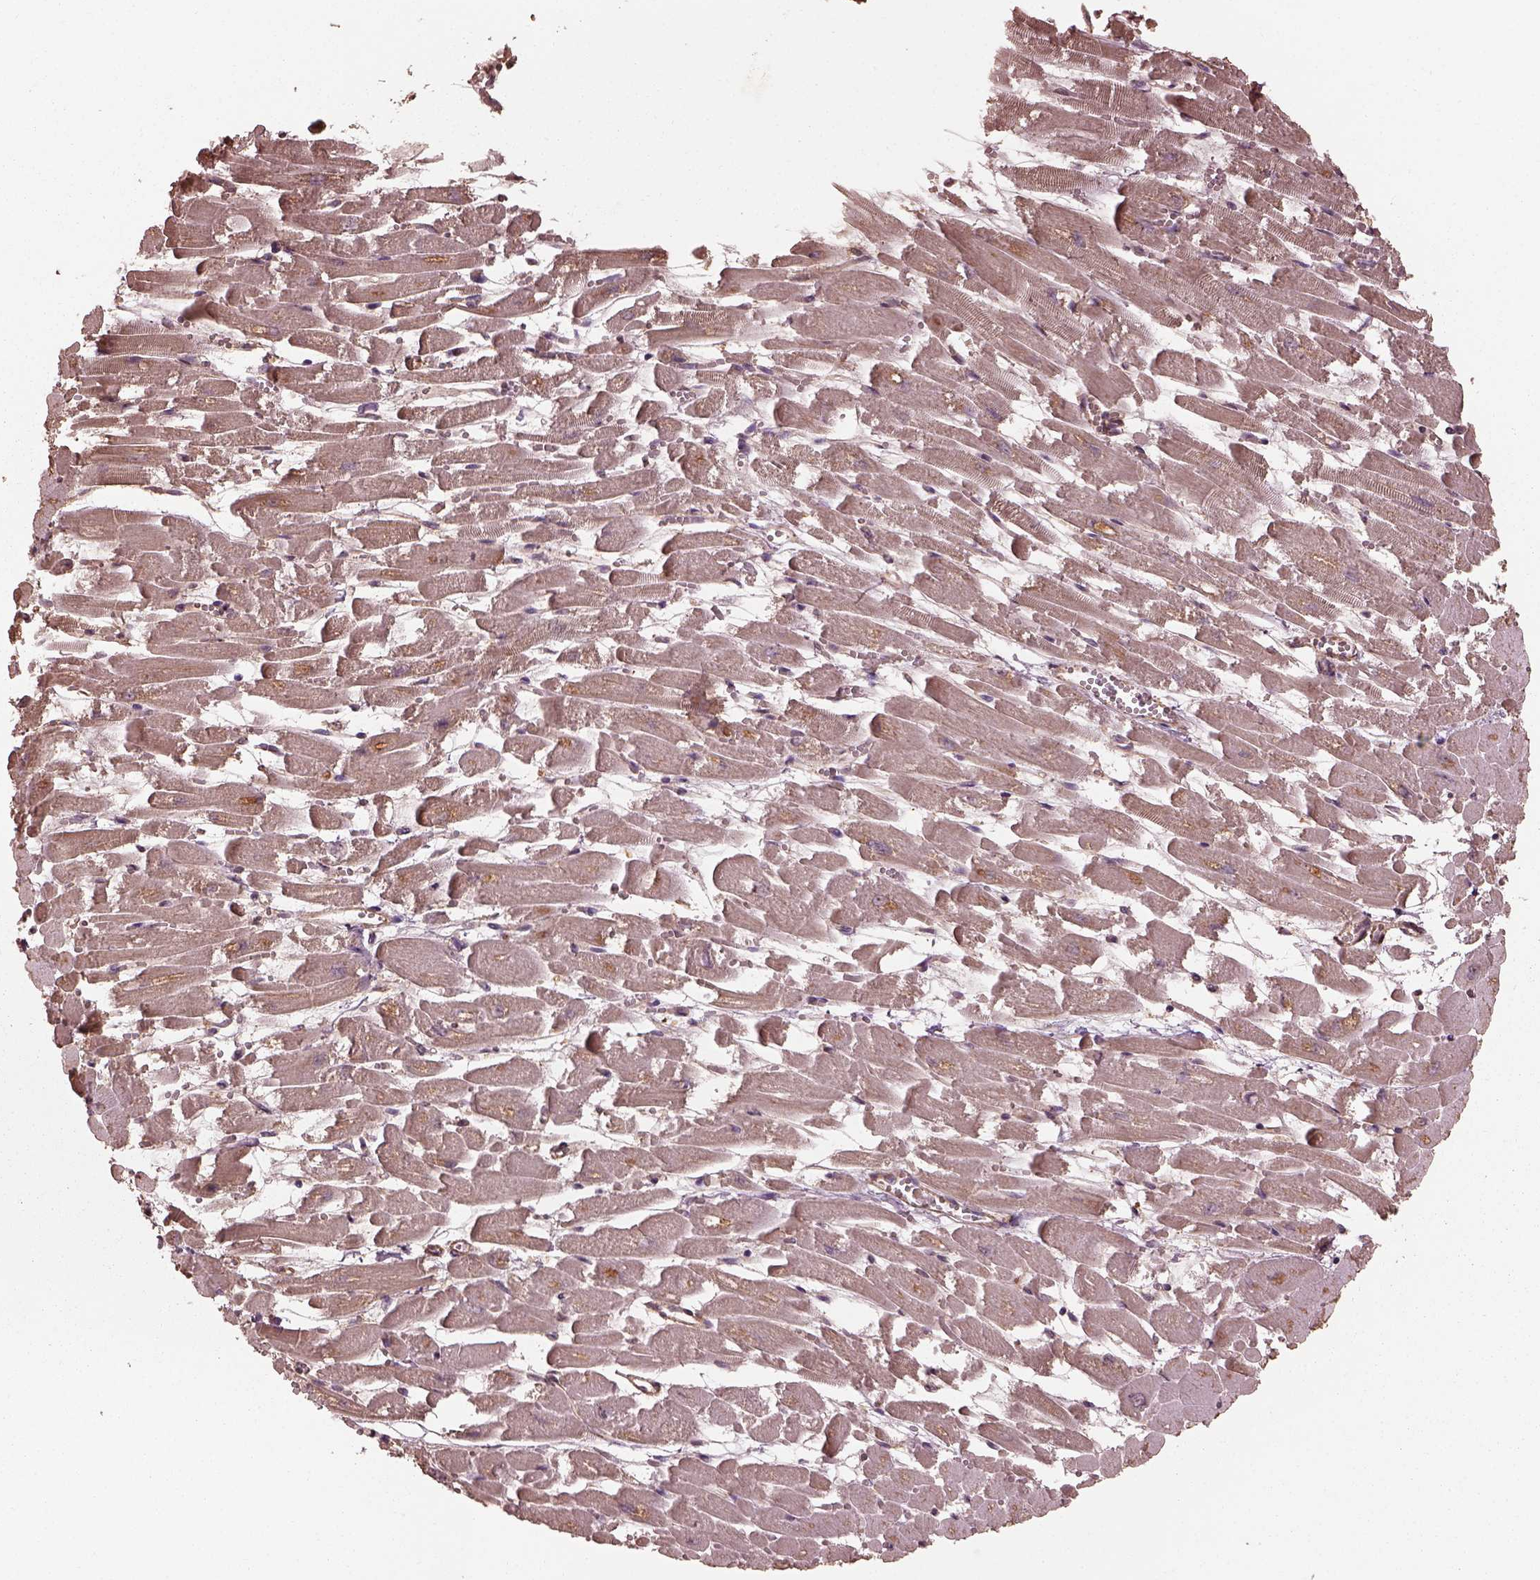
{"staining": {"intensity": "moderate", "quantity": "25%-75%", "location": "cytoplasmic/membranous"}, "tissue": "heart muscle", "cell_type": "Cardiomyocytes", "image_type": "normal", "snomed": [{"axis": "morphology", "description": "Normal tissue, NOS"}, {"axis": "topography", "description": "Heart"}], "caption": "Protein staining by IHC shows moderate cytoplasmic/membranous staining in approximately 25%-75% of cardiomyocytes in unremarkable heart muscle. (DAB (3,3'-diaminobenzidine) = brown stain, brightfield microscopy at high magnification).", "gene": "METTL4", "patient": {"sex": "female", "age": 52}}